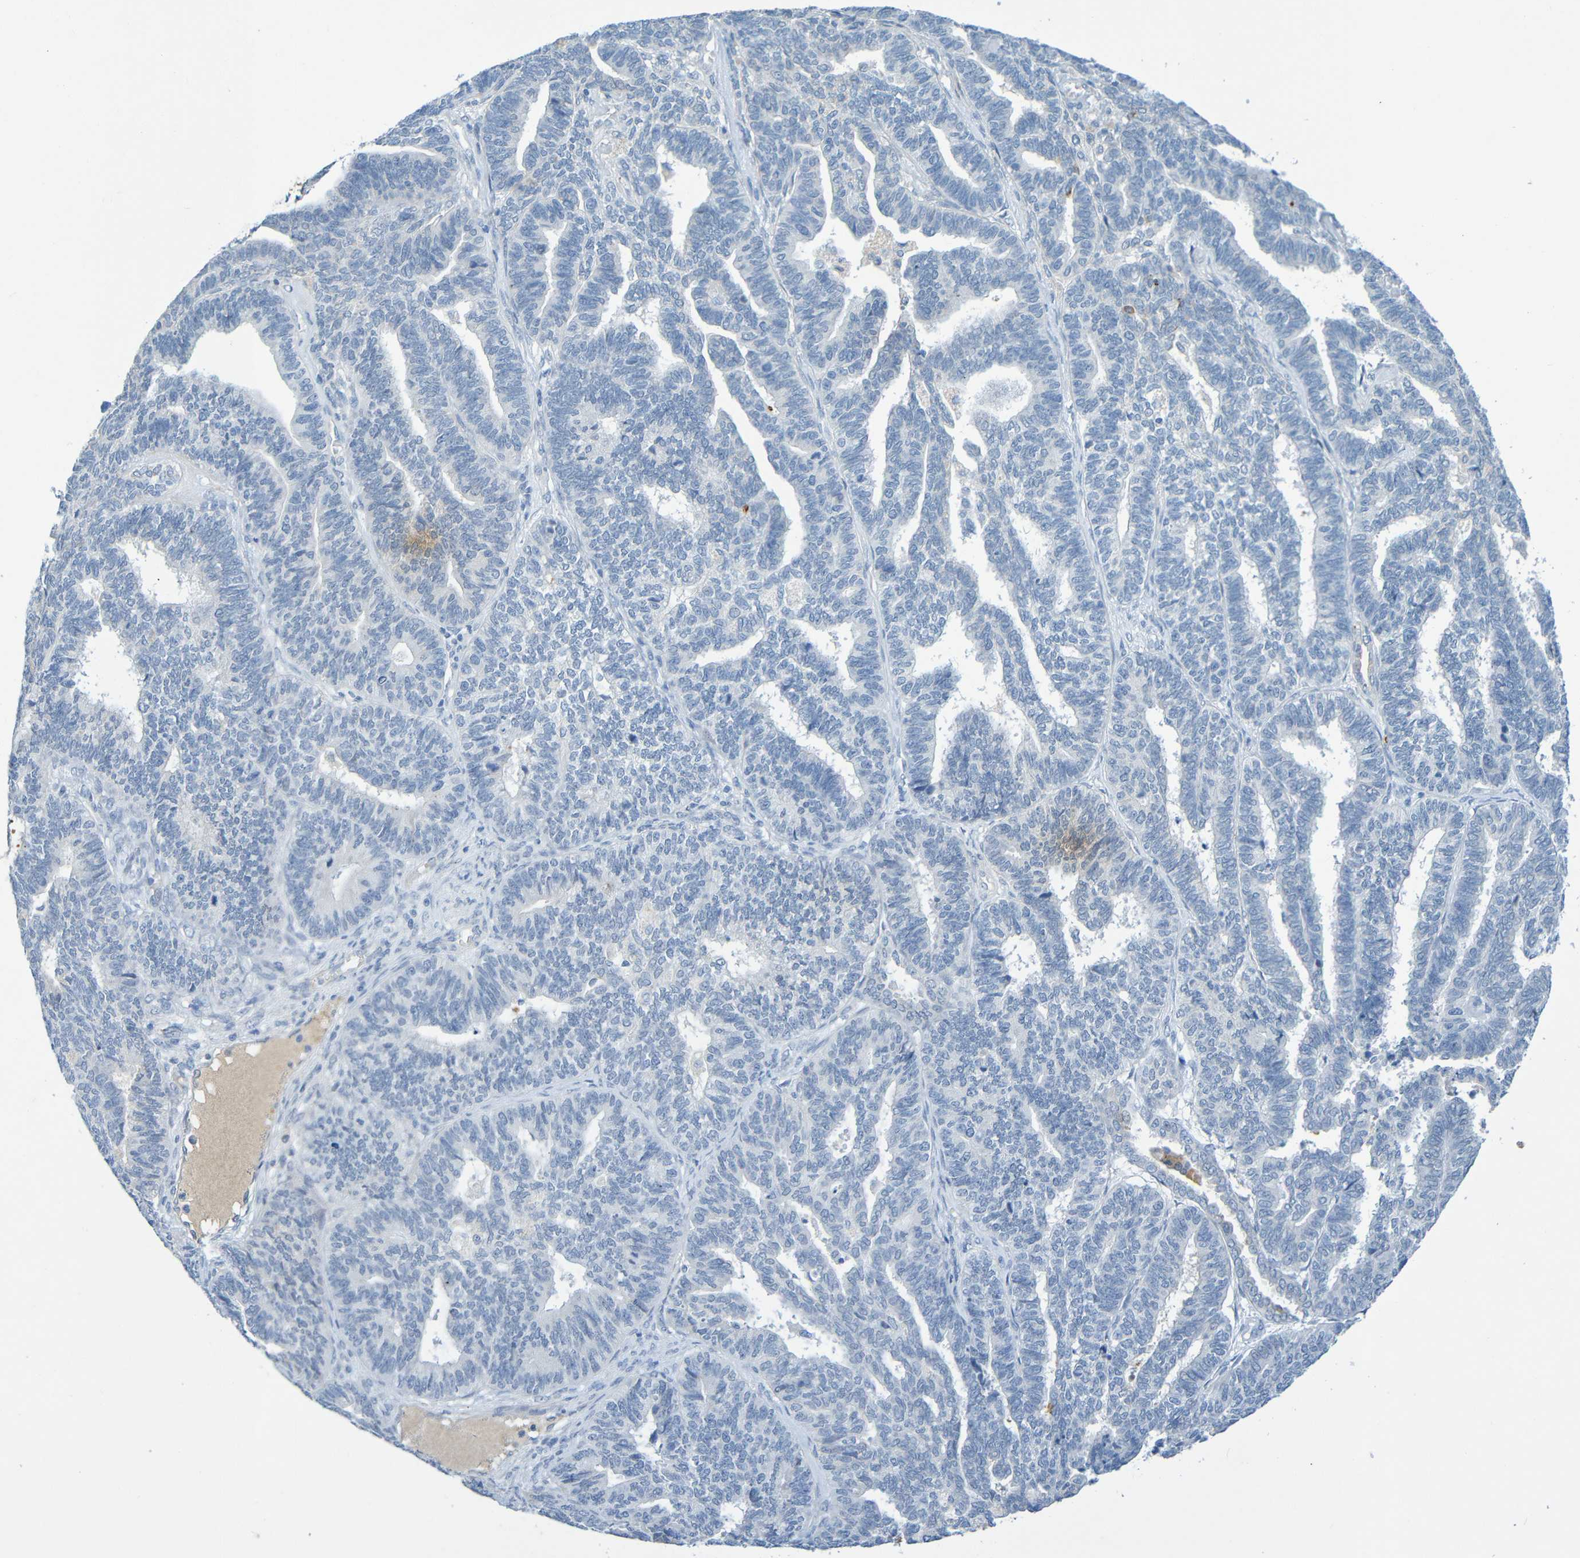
{"staining": {"intensity": "negative", "quantity": "none", "location": "none"}, "tissue": "endometrial cancer", "cell_type": "Tumor cells", "image_type": "cancer", "snomed": [{"axis": "morphology", "description": "Adenocarcinoma, NOS"}, {"axis": "topography", "description": "Endometrium"}], "caption": "A high-resolution photomicrograph shows IHC staining of endometrial cancer, which displays no significant staining in tumor cells.", "gene": "IL10", "patient": {"sex": "female", "age": 70}}